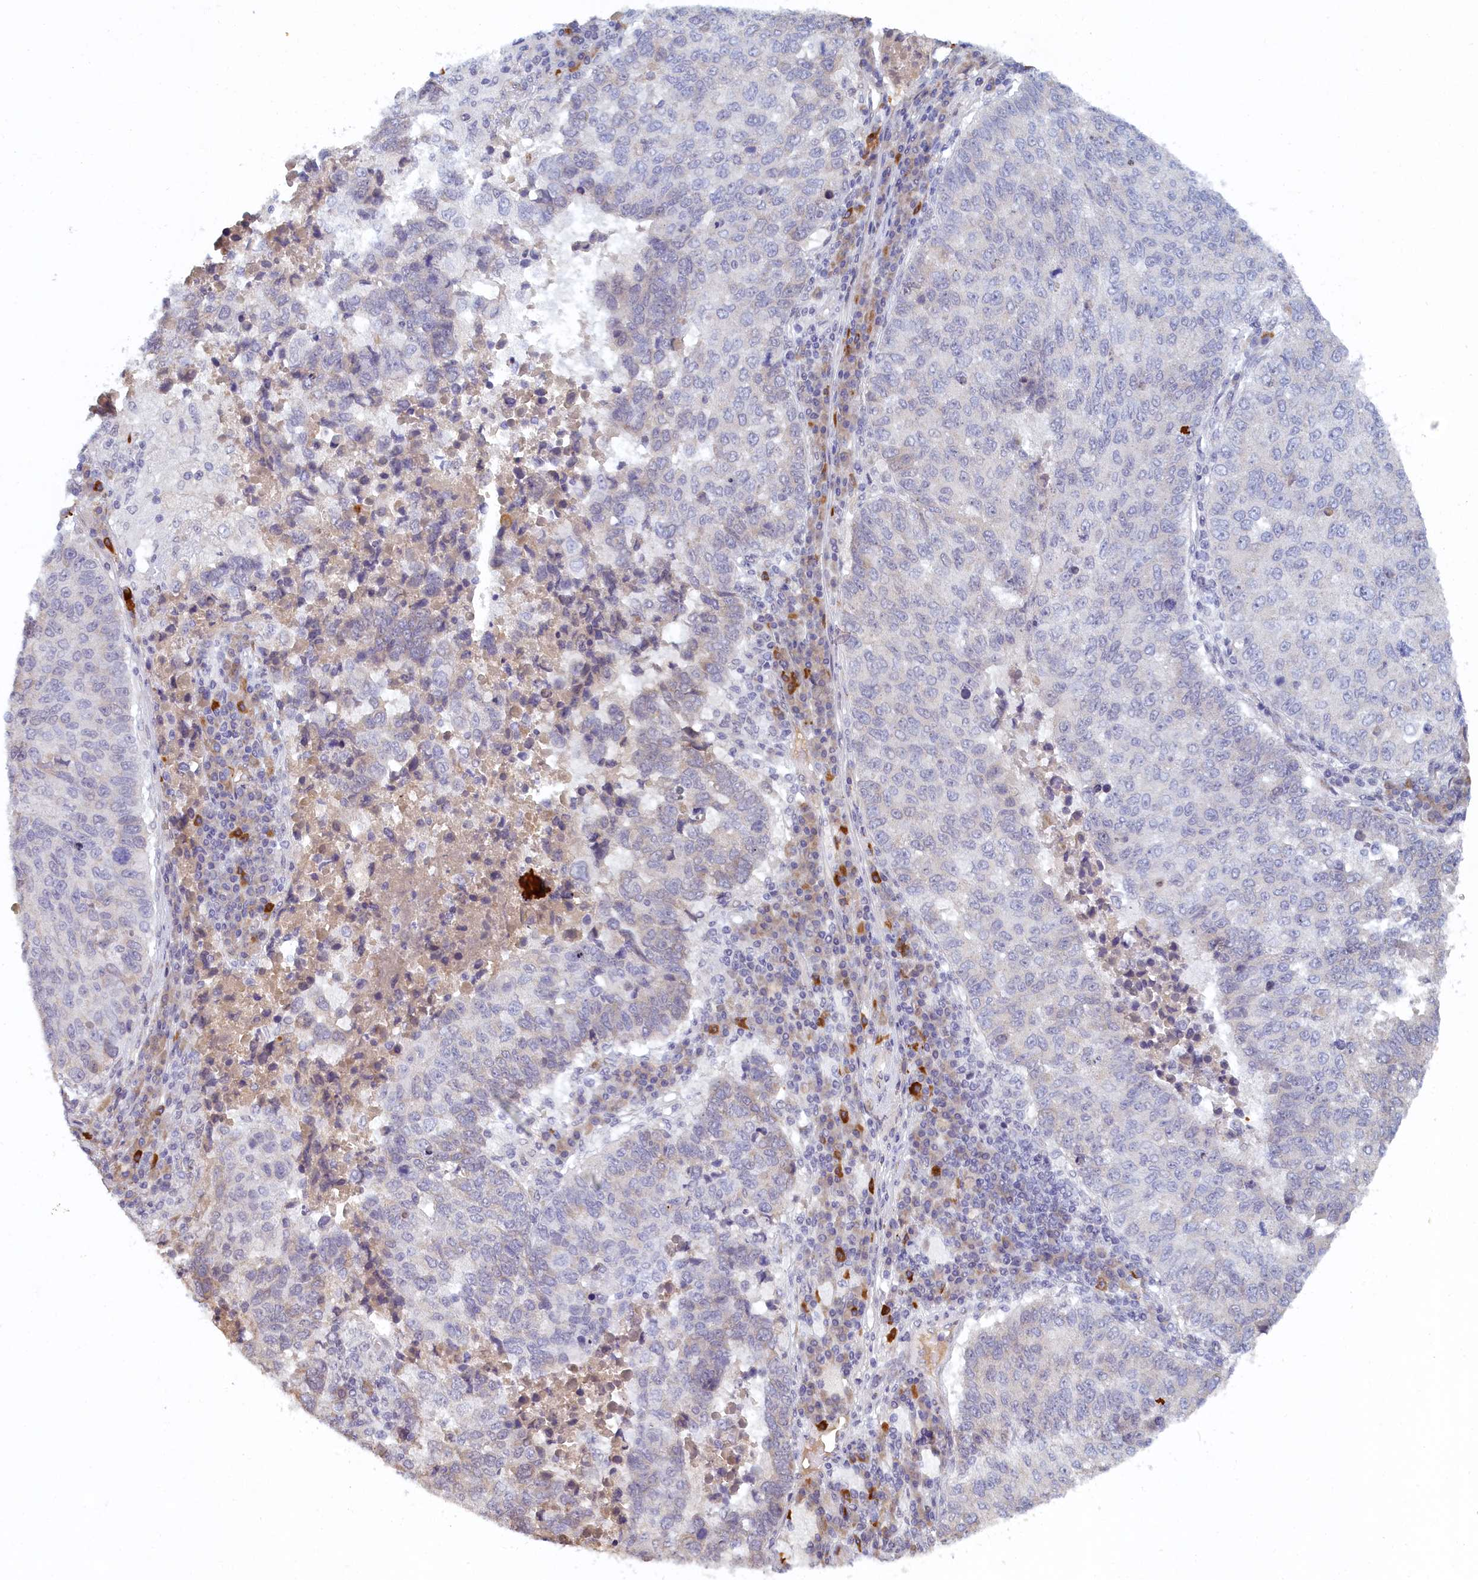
{"staining": {"intensity": "negative", "quantity": "none", "location": "none"}, "tissue": "lung cancer", "cell_type": "Tumor cells", "image_type": "cancer", "snomed": [{"axis": "morphology", "description": "Squamous cell carcinoma, NOS"}, {"axis": "topography", "description": "Lung"}], "caption": "There is no significant staining in tumor cells of squamous cell carcinoma (lung).", "gene": "DNAJC17", "patient": {"sex": "male", "age": 73}}